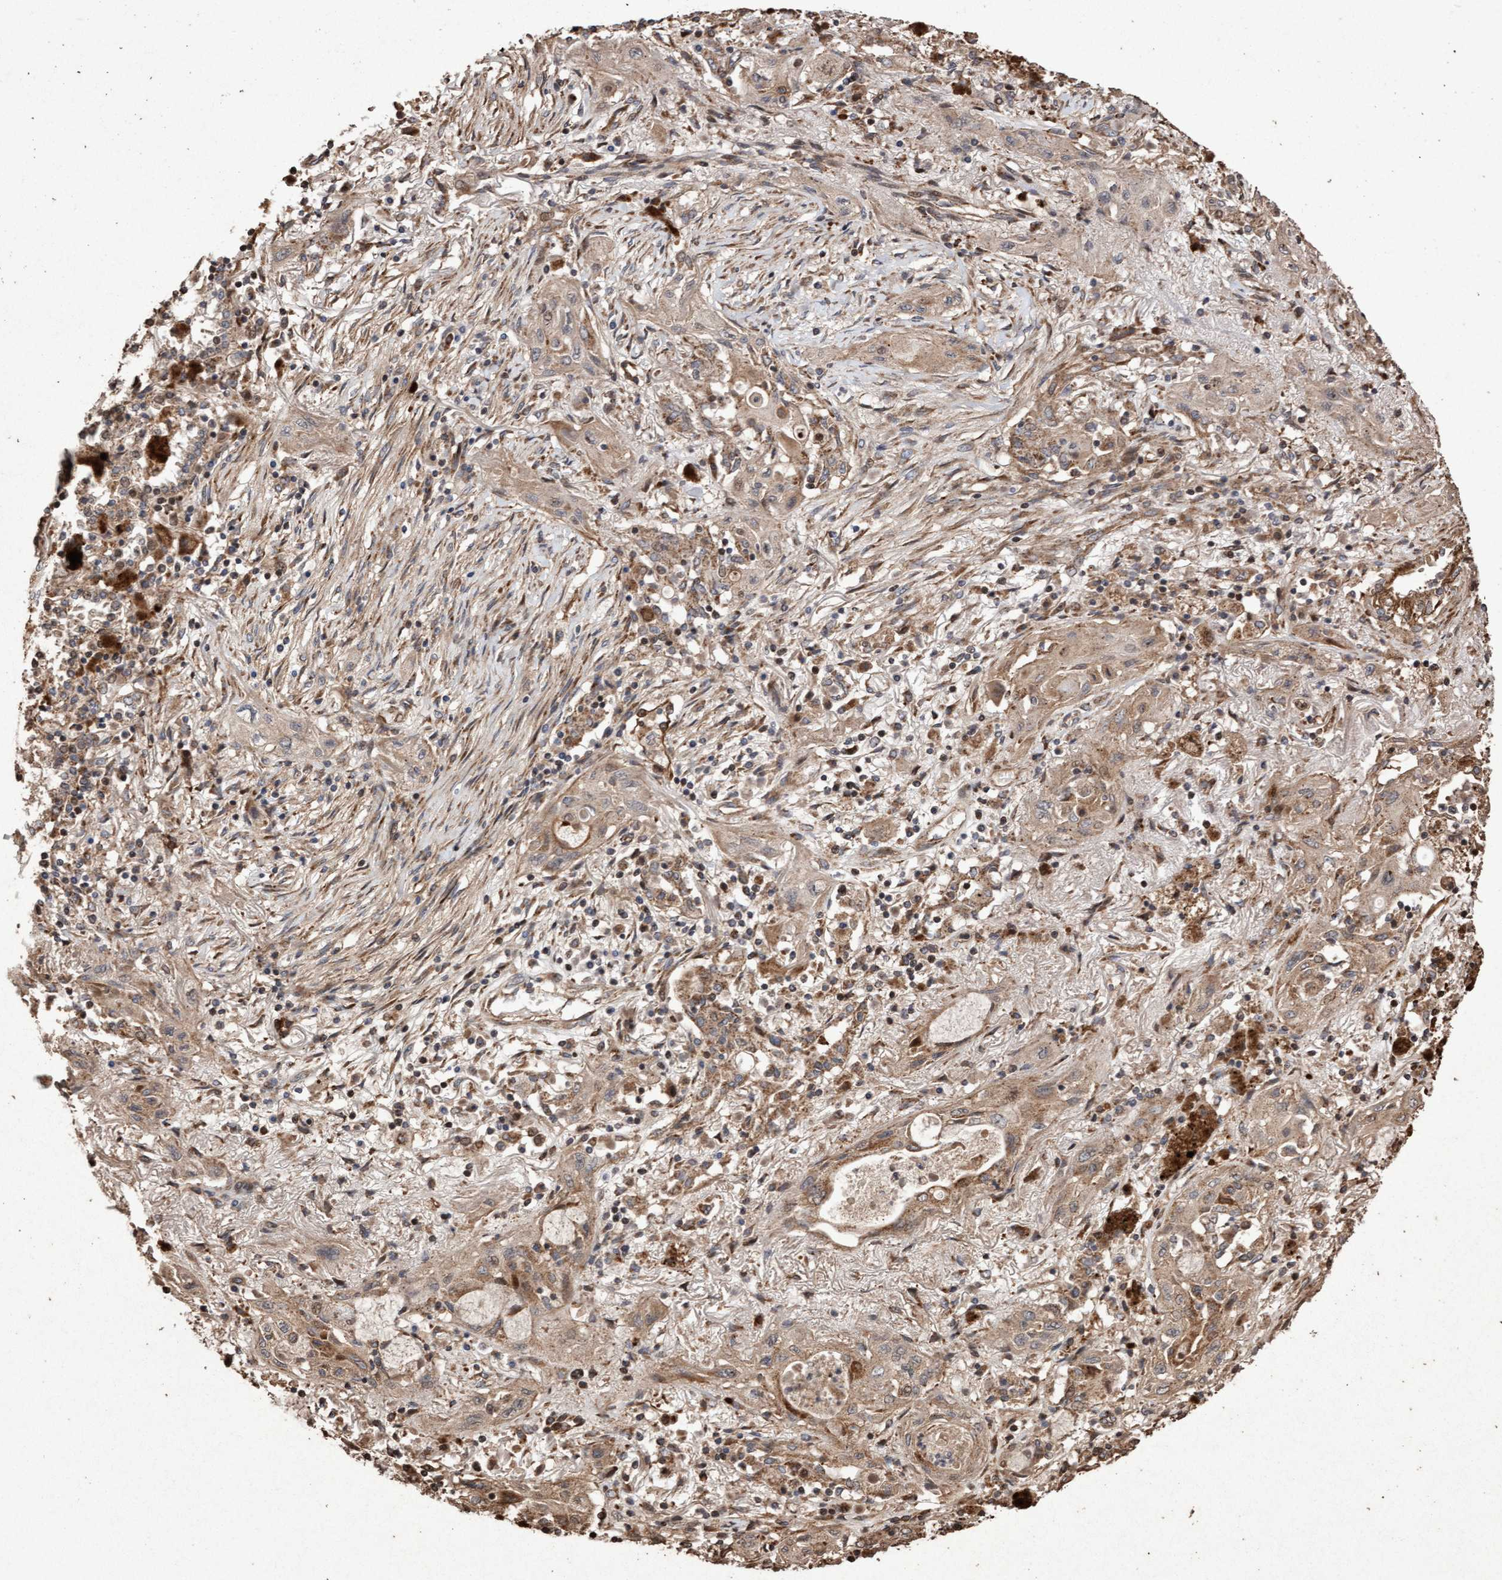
{"staining": {"intensity": "weak", "quantity": ">75%", "location": "cytoplasmic/membranous"}, "tissue": "lung cancer", "cell_type": "Tumor cells", "image_type": "cancer", "snomed": [{"axis": "morphology", "description": "Squamous cell carcinoma, NOS"}, {"axis": "topography", "description": "Lung"}], "caption": "Weak cytoplasmic/membranous positivity for a protein is identified in approximately >75% of tumor cells of lung cancer (squamous cell carcinoma) using IHC.", "gene": "OSBP2", "patient": {"sex": "female", "age": 47}}